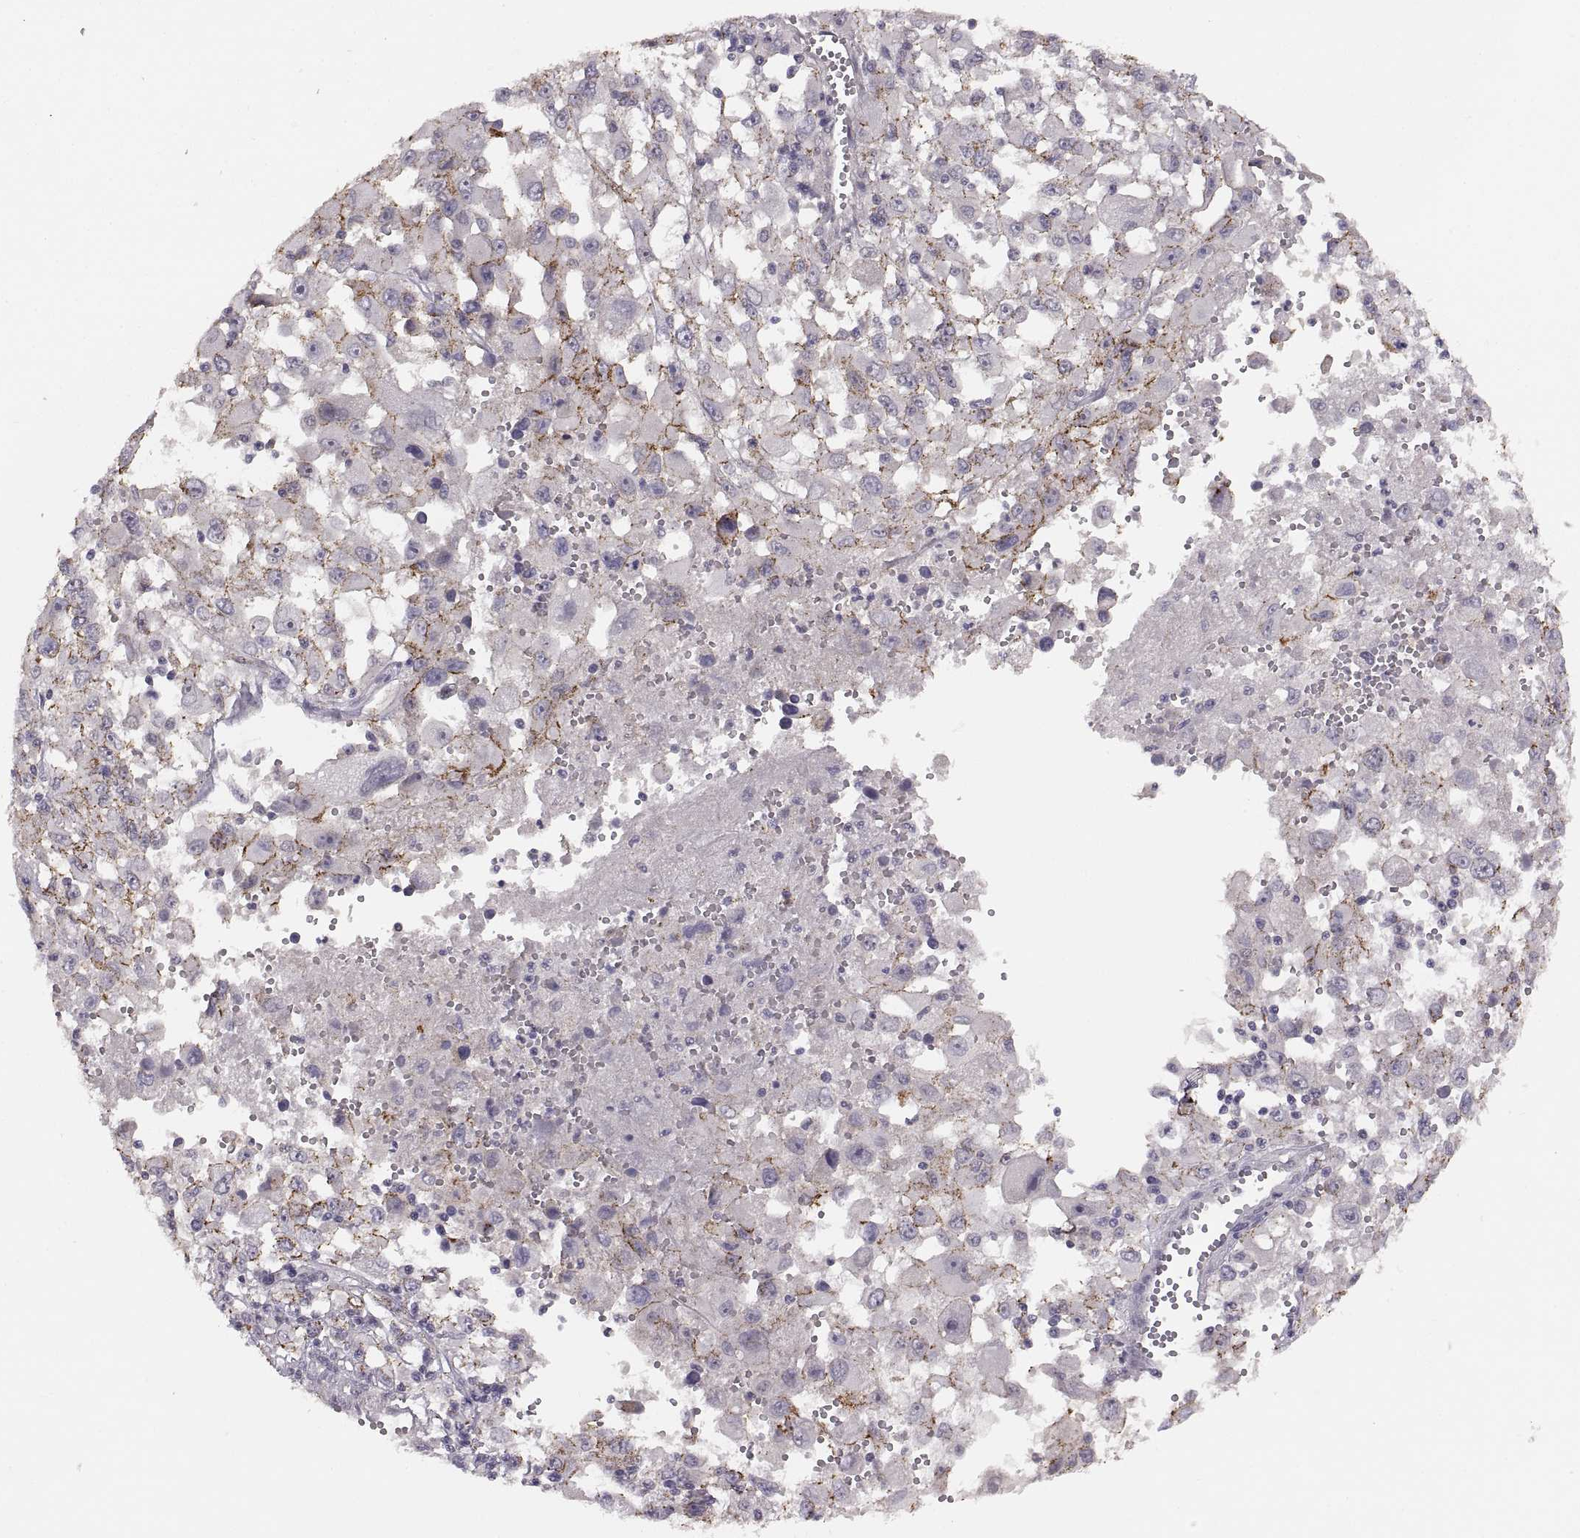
{"staining": {"intensity": "strong", "quantity": "<25%", "location": "cytoplasmic/membranous"}, "tissue": "melanoma", "cell_type": "Tumor cells", "image_type": "cancer", "snomed": [{"axis": "morphology", "description": "Malignant melanoma, Metastatic site"}, {"axis": "topography", "description": "Soft tissue"}], "caption": "An immunohistochemistry (IHC) micrograph of neoplastic tissue is shown. Protein staining in brown shows strong cytoplasmic/membranous positivity in melanoma within tumor cells.", "gene": "CDH2", "patient": {"sex": "male", "age": 50}}